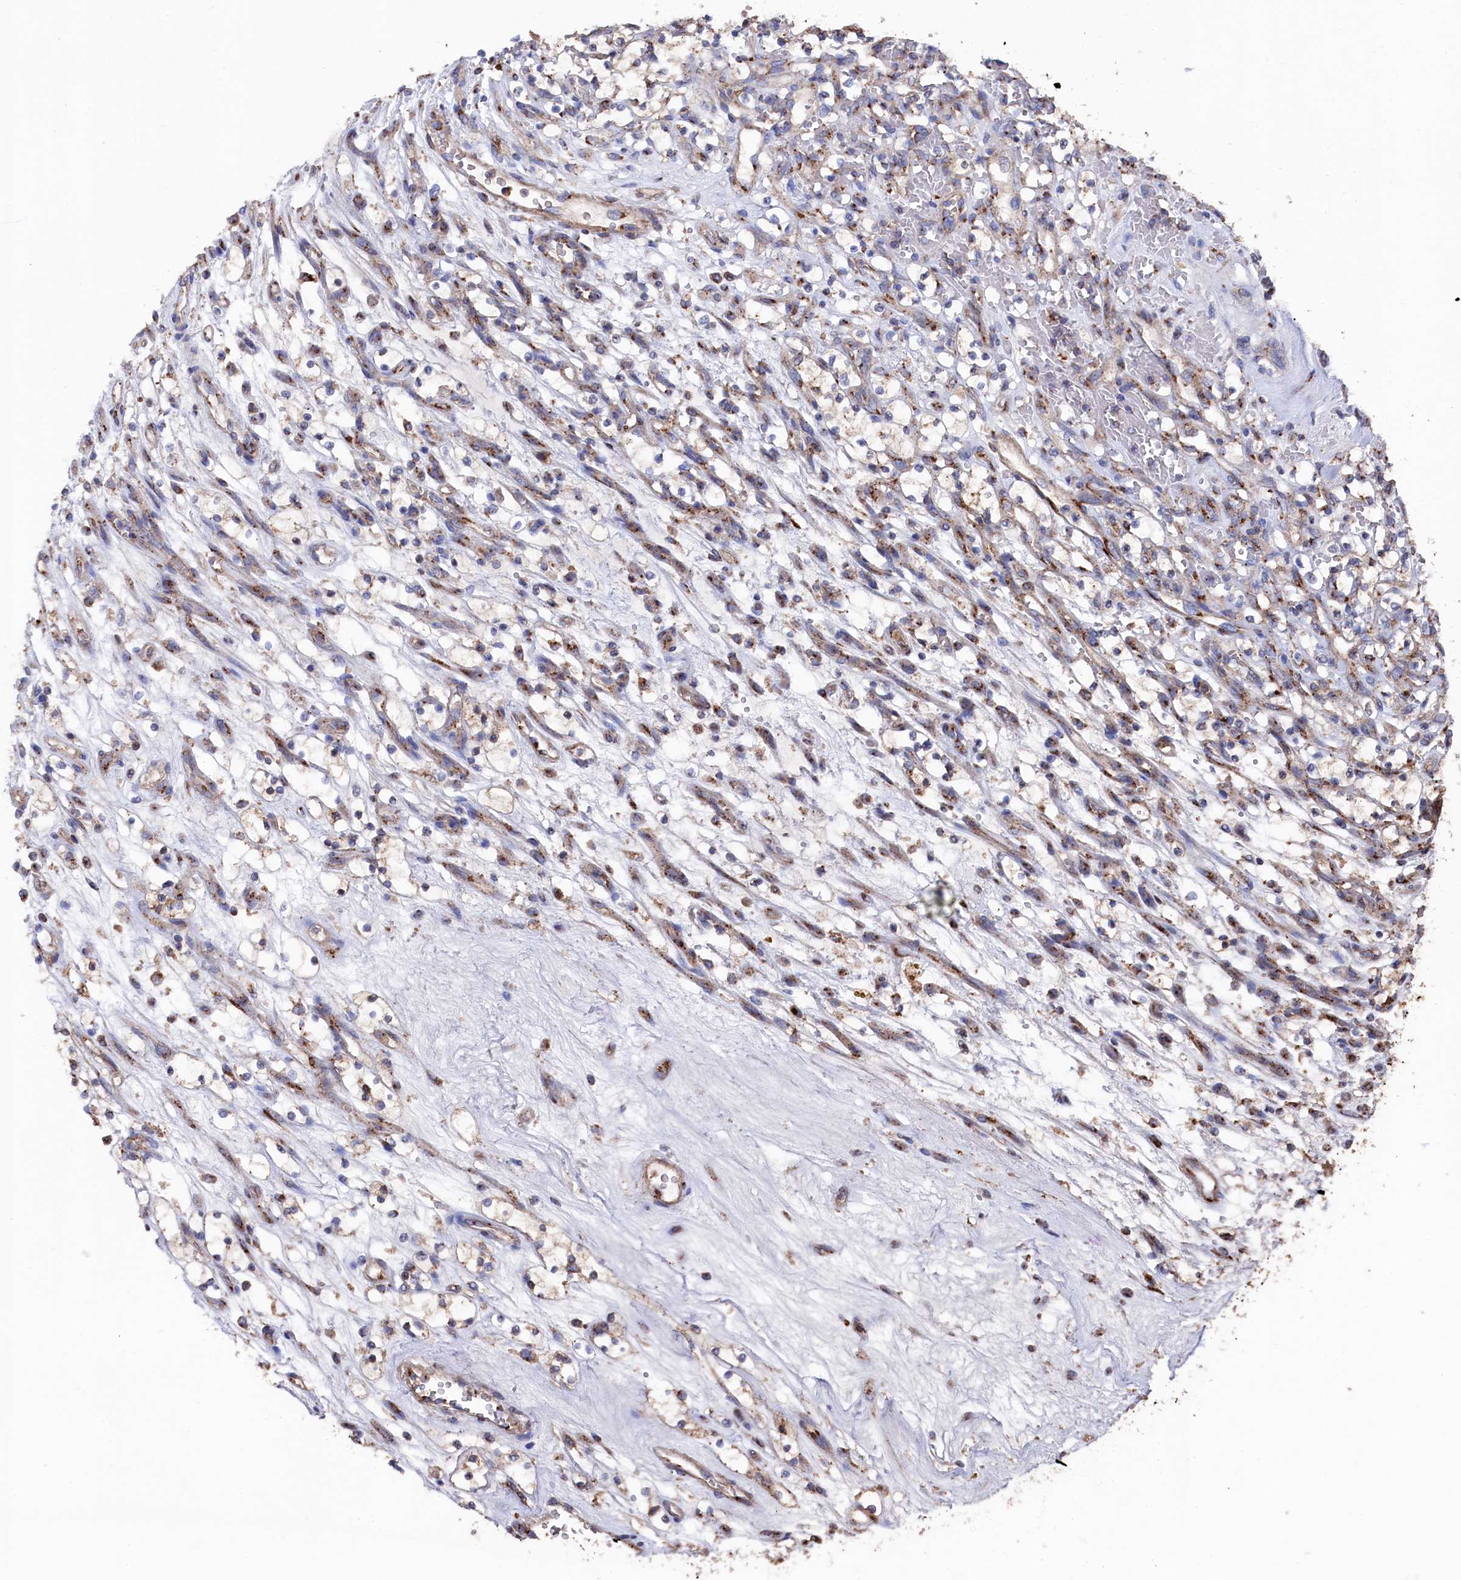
{"staining": {"intensity": "weak", "quantity": ">75%", "location": "cytoplasmic/membranous"}, "tissue": "renal cancer", "cell_type": "Tumor cells", "image_type": "cancer", "snomed": [{"axis": "morphology", "description": "Adenocarcinoma, NOS"}, {"axis": "topography", "description": "Kidney"}], "caption": "Immunohistochemical staining of human renal adenocarcinoma demonstrates weak cytoplasmic/membranous protein positivity in about >75% of tumor cells. (brown staining indicates protein expression, while blue staining denotes nuclei).", "gene": "PRRC1", "patient": {"sex": "female", "age": 69}}